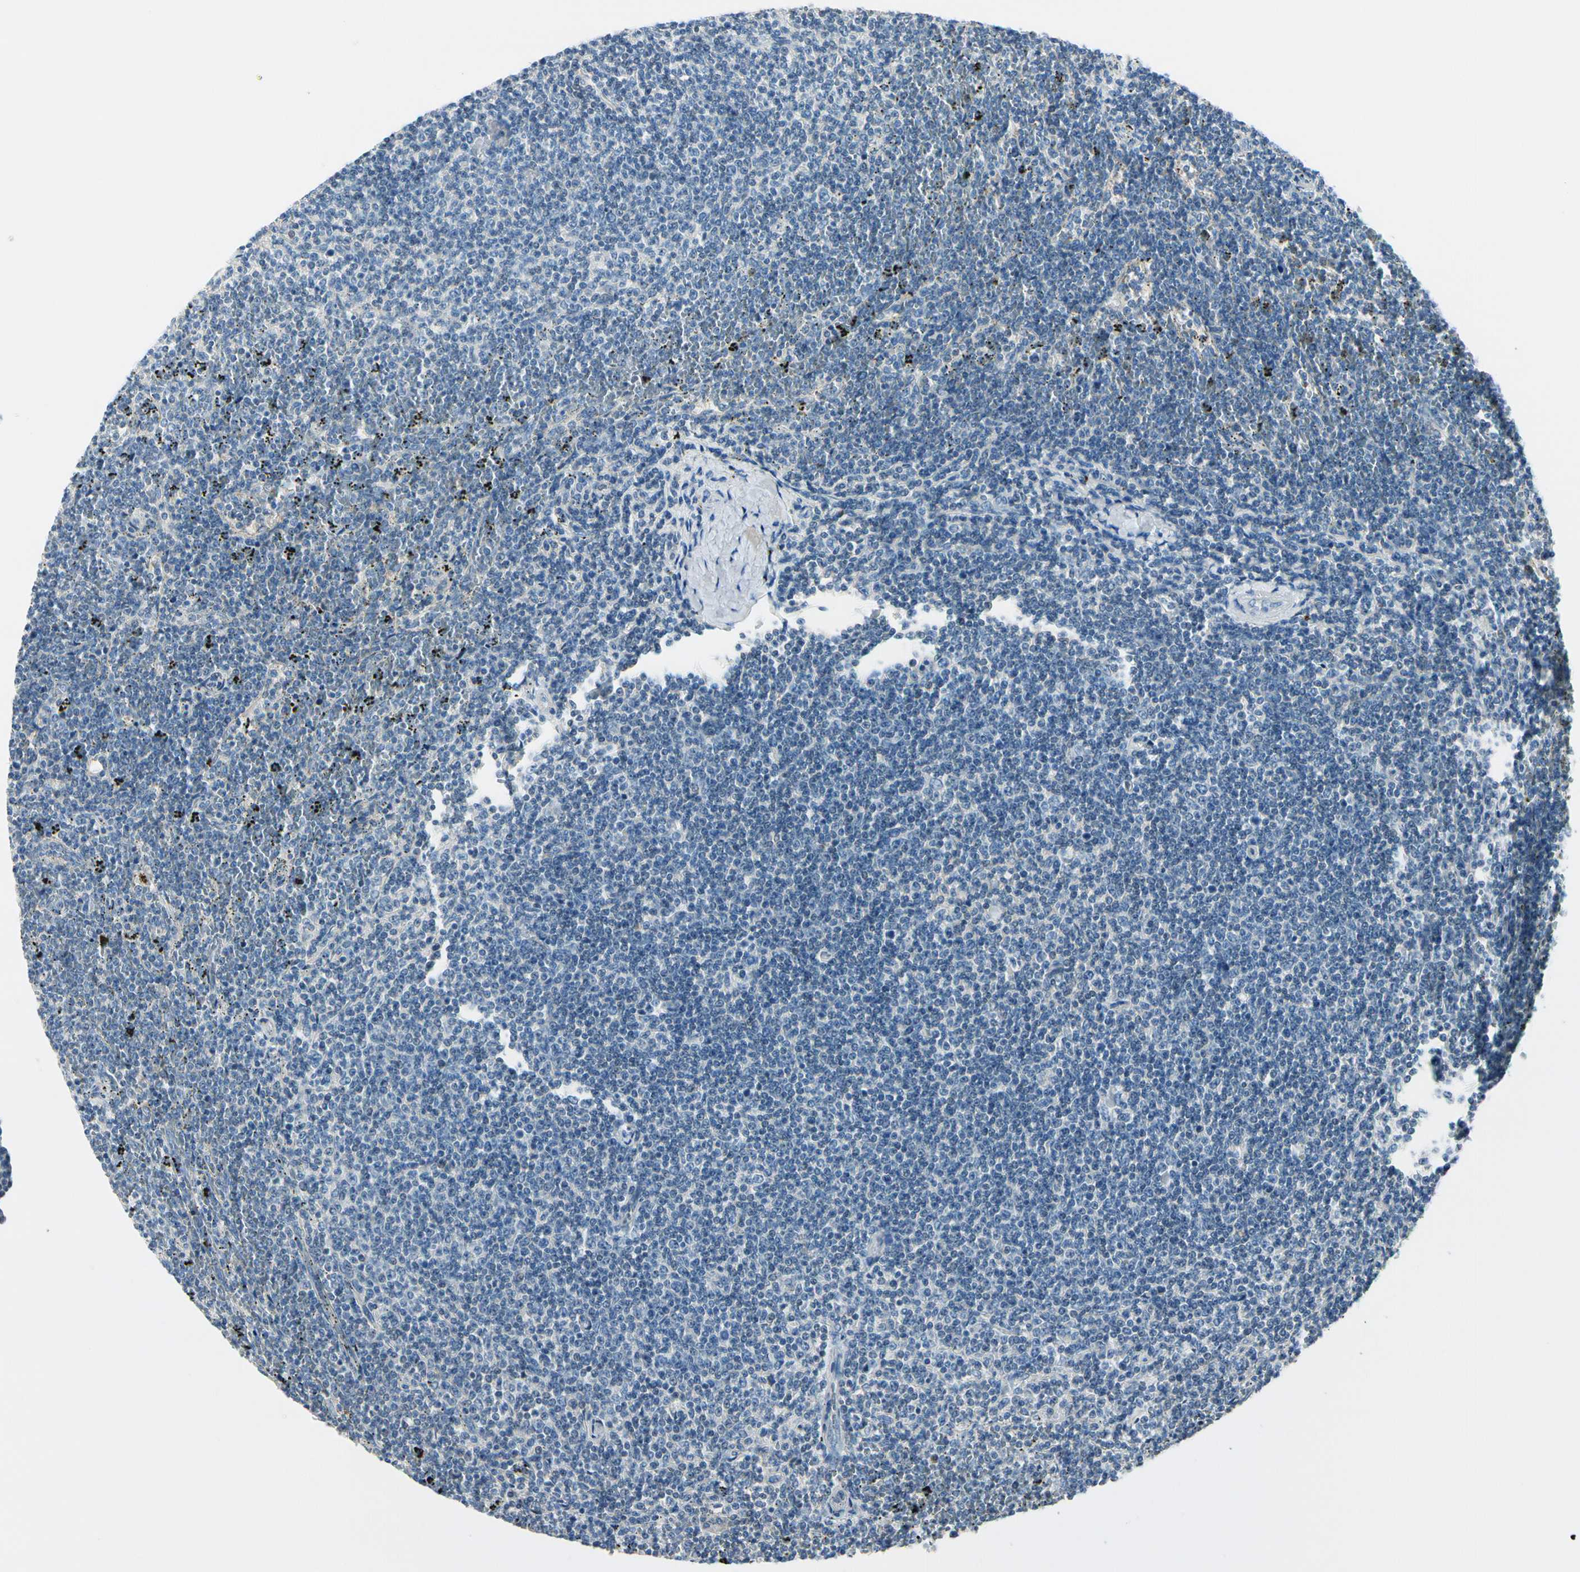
{"staining": {"intensity": "negative", "quantity": "none", "location": "none"}, "tissue": "lymphoma", "cell_type": "Tumor cells", "image_type": "cancer", "snomed": [{"axis": "morphology", "description": "Malignant lymphoma, non-Hodgkin's type, Low grade"}, {"axis": "topography", "description": "Spleen"}], "caption": "Photomicrograph shows no protein expression in tumor cells of lymphoma tissue.", "gene": "PEBP1", "patient": {"sex": "female", "age": 50}}